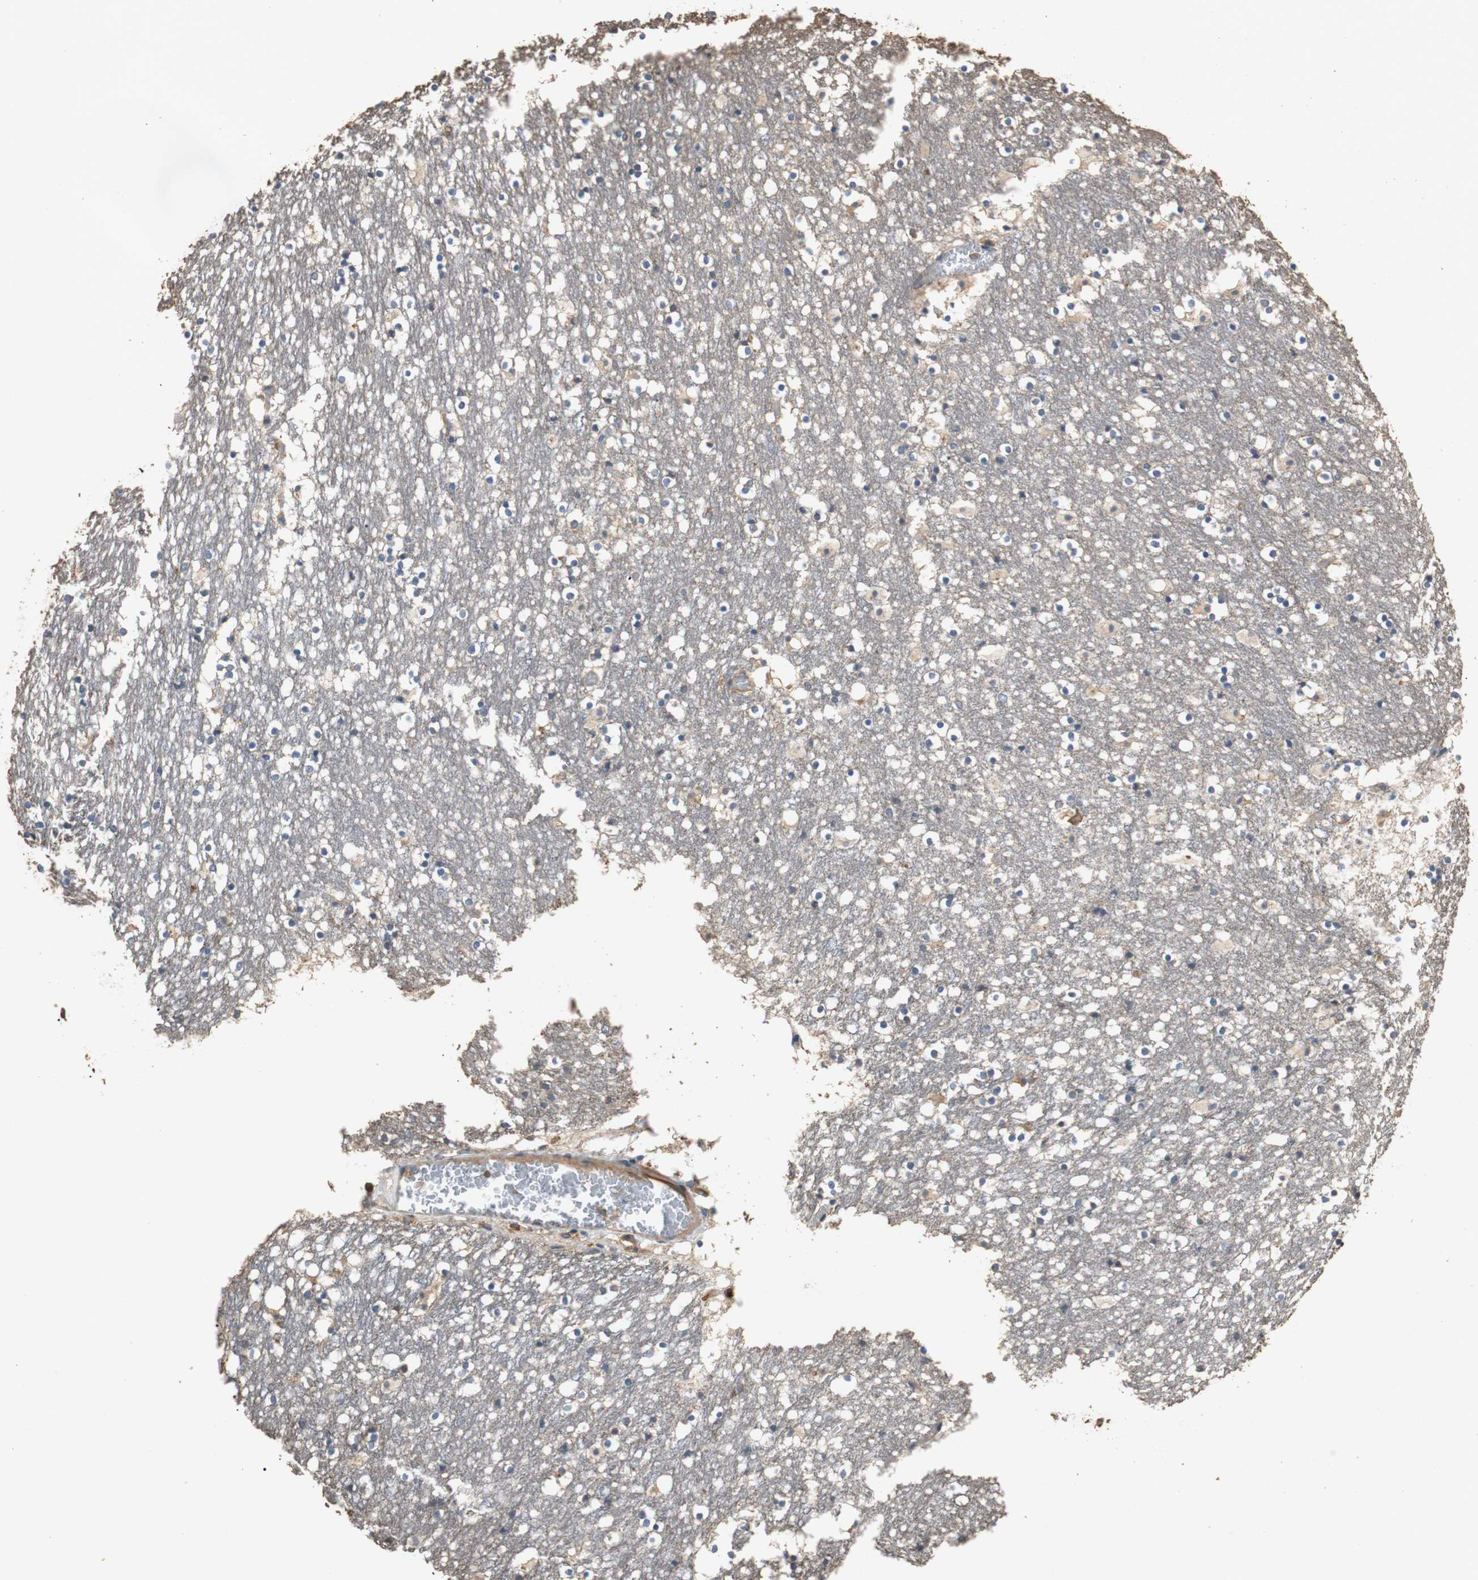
{"staining": {"intensity": "moderate", "quantity": "25%-75%", "location": "cytoplasmic/membranous"}, "tissue": "caudate", "cell_type": "Glial cells", "image_type": "normal", "snomed": [{"axis": "morphology", "description": "Normal tissue, NOS"}, {"axis": "topography", "description": "Lateral ventricle wall"}], "caption": "IHC of benign caudate displays medium levels of moderate cytoplasmic/membranous expression in about 25%-75% of glial cells. The staining is performed using DAB (3,3'-diaminobenzidine) brown chromogen to label protein expression. The nuclei are counter-stained blue using hematoxylin.", "gene": "TNFRSF14", "patient": {"sex": "male", "age": 45}}